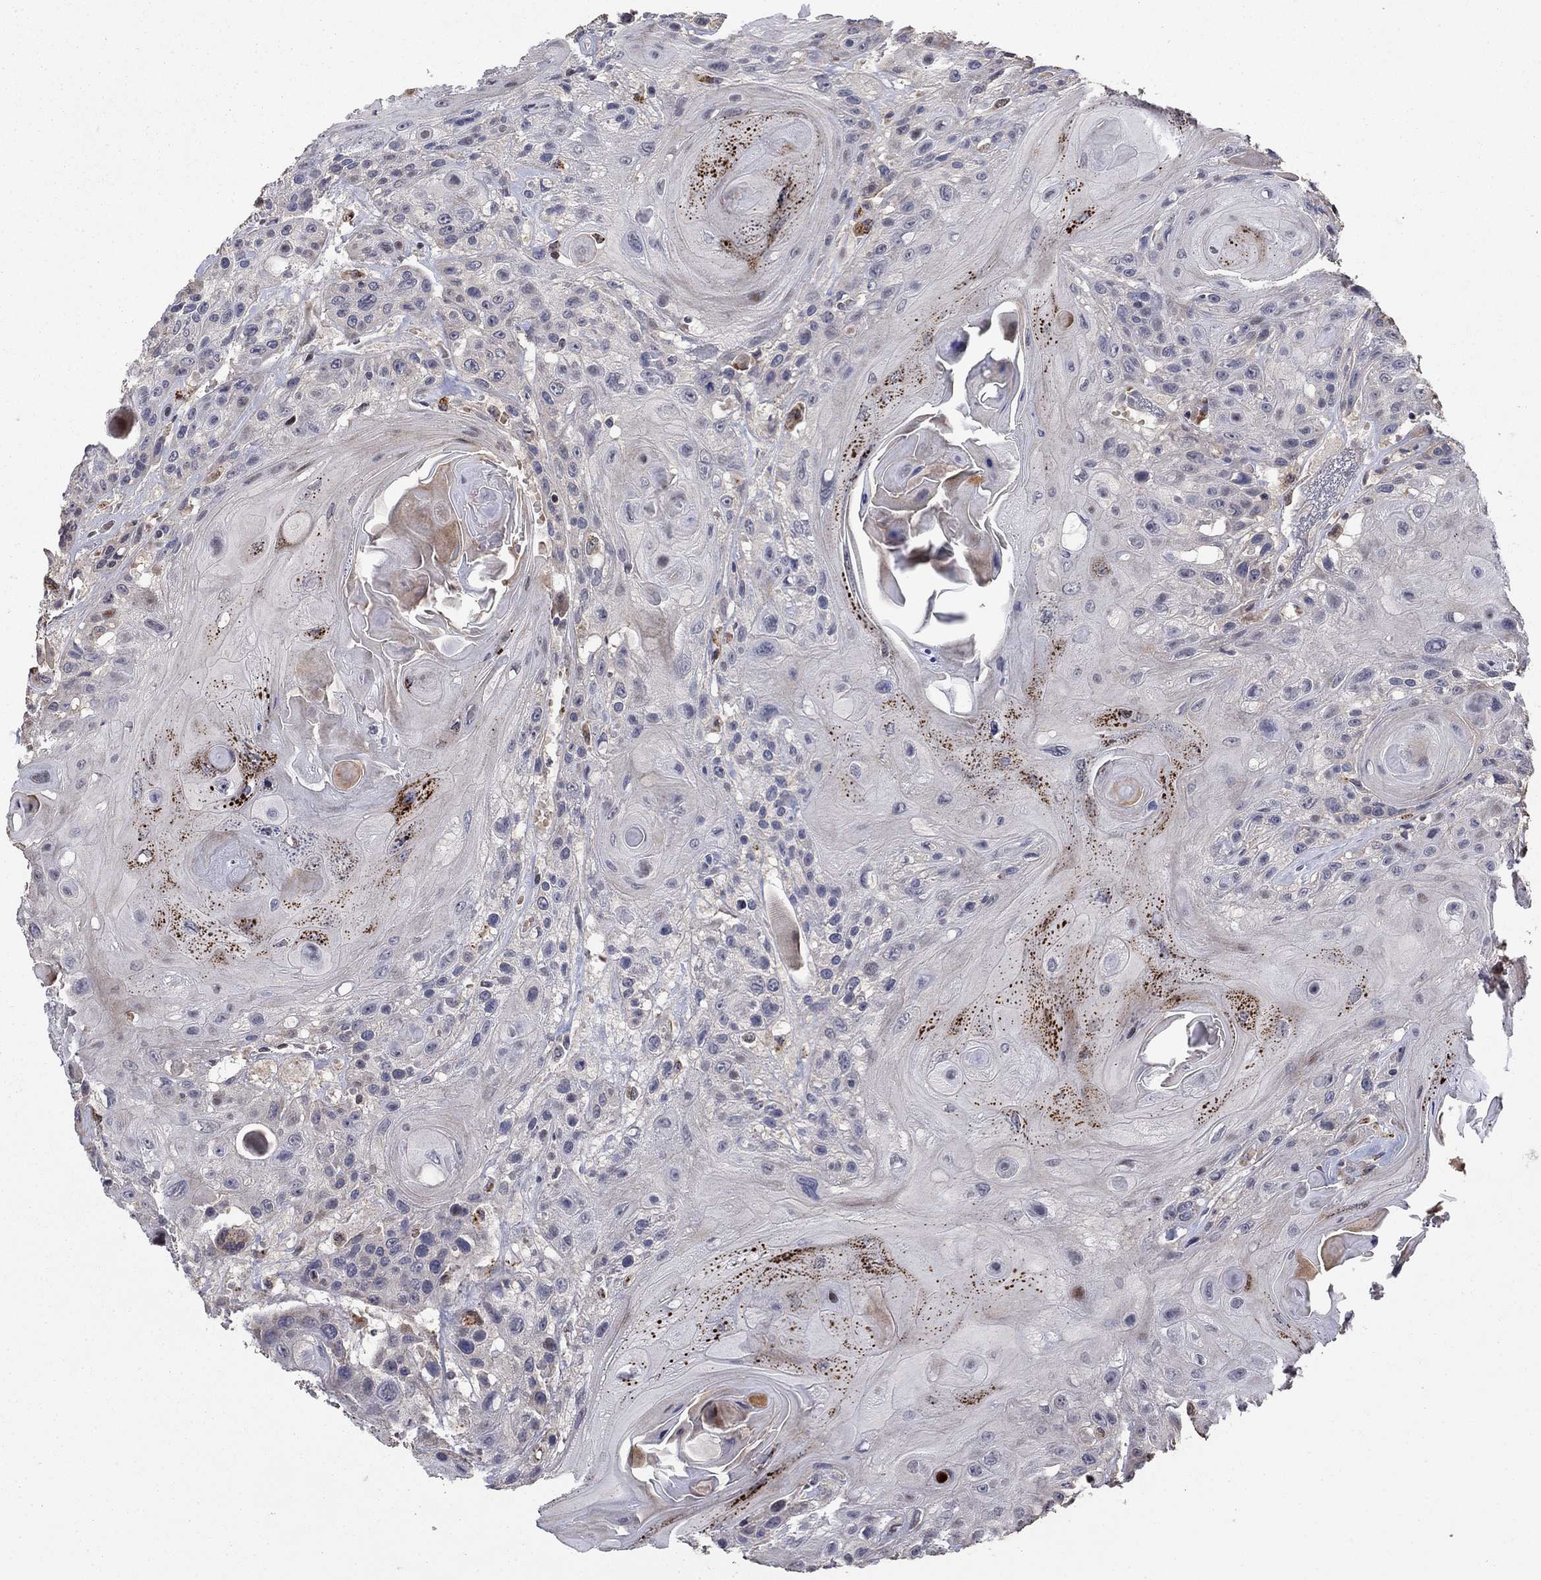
{"staining": {"intensity": "strong", "quantity": "<25%", "location": "cytoplasmic/membranous"}, "tissue": "head and neck cancer", "cell_type": "Tumor cells", "image_type": "cancer", "snomed": [{"axis": "morphology", "description": "Squamous cell carcinoma, NOS"}, {"axis": "topography", "description": "Head-Neck"}], "caption": "Brown immunohistochemical staining in head and neck squamous cell carcinoma demonstrates strong cytoplasmic/membranous staining in approximately <25% of tumor cells.", "gene": "LPCAT4", "patient": {"sex": "female", "age": 59}}